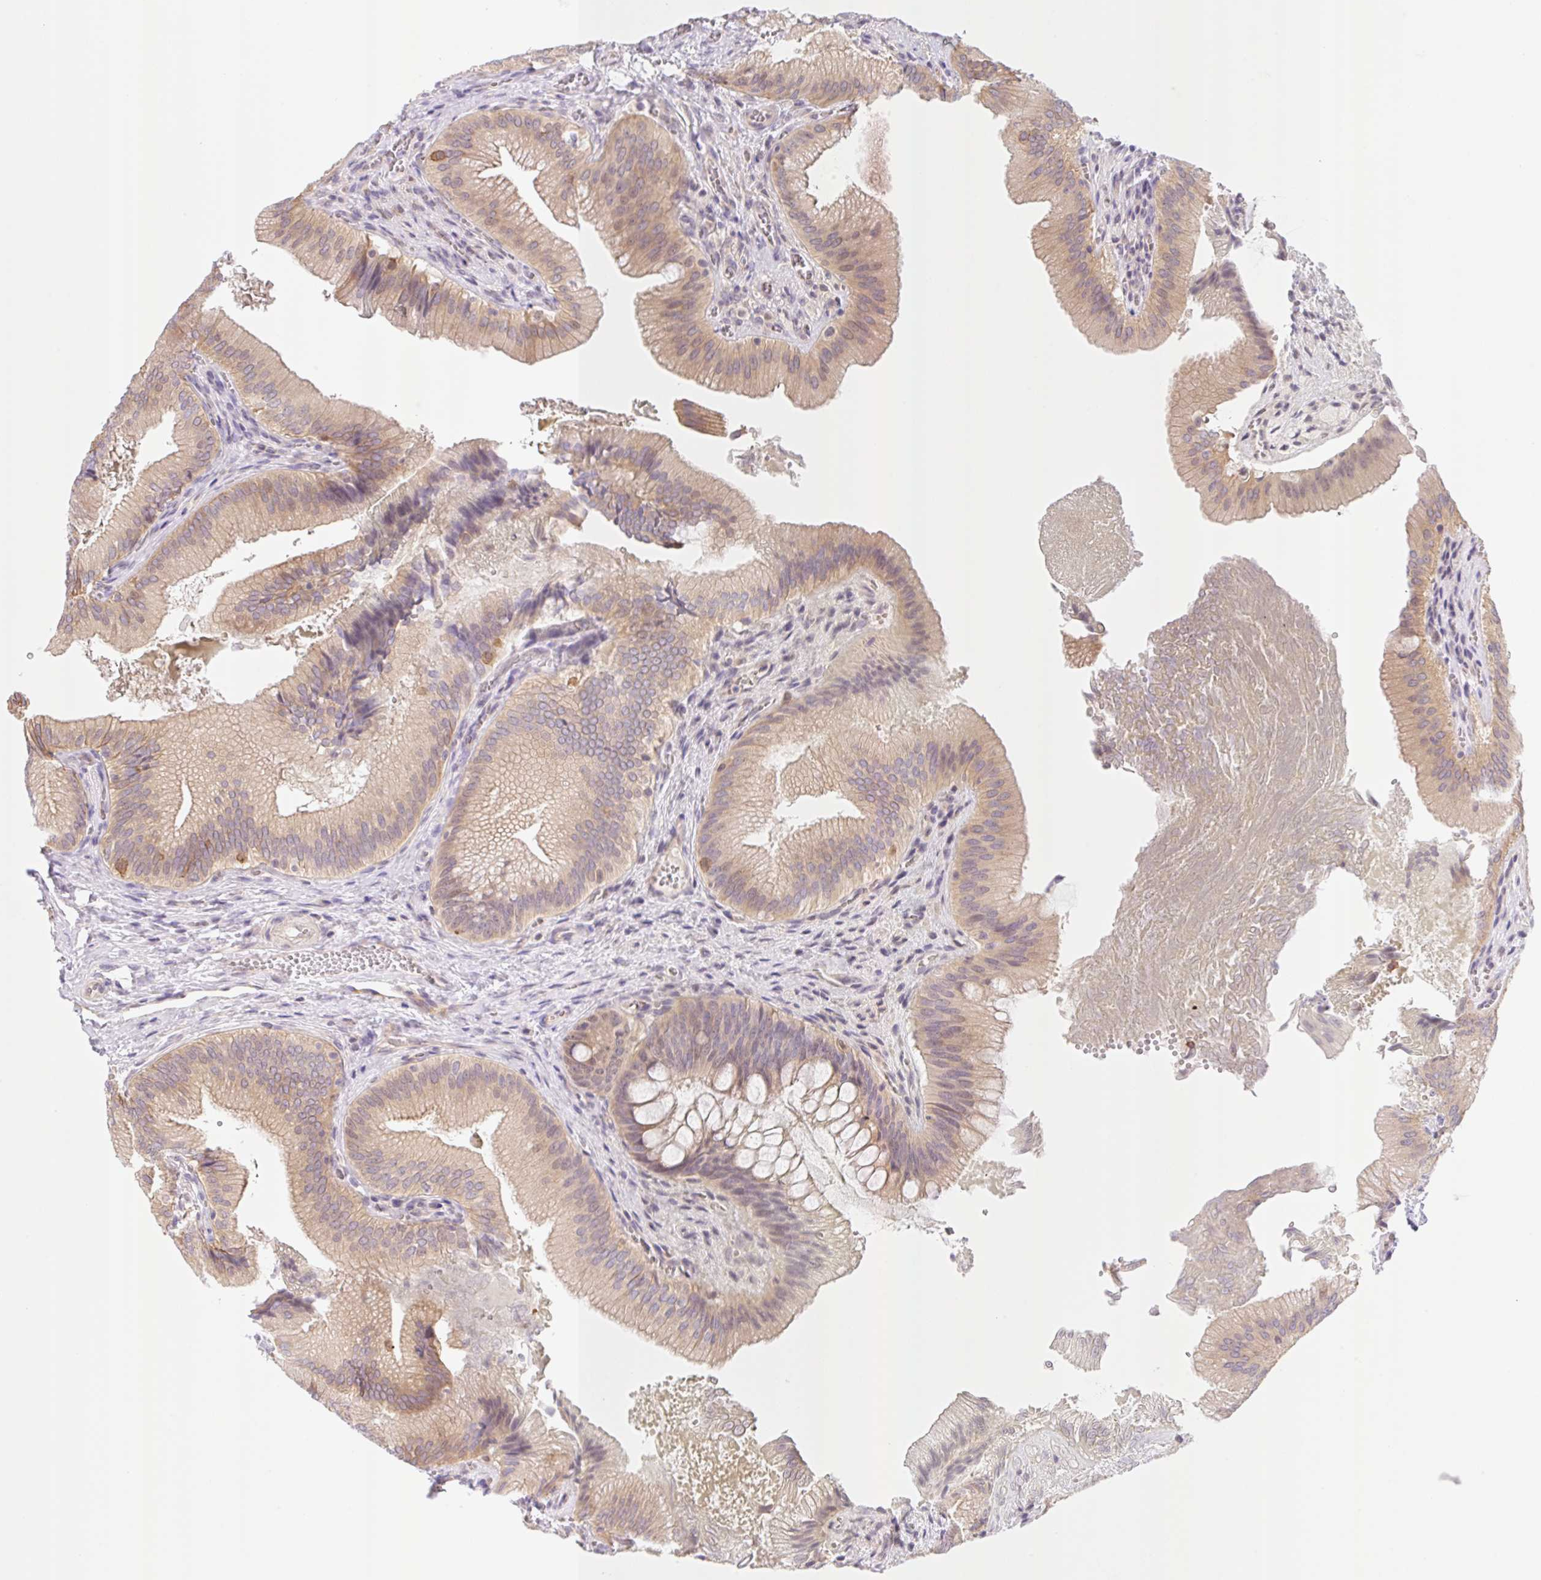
{"staining": {"intensity": "moderate", "quantity": ">75%", "location": "cytoplasmic/membranous"}, "tissue": "gallbladder", "cell_type": "Glandular cells", "image_type": "normal", "snomed": [{"axis": "morphology", "description": "Normal tissue, NOS"}, {"axis": "topography", "description": "Gallbladder"}], "caption": "Immunohistochemical staining of benign human gallbladder reveals medium levels of moderate cytoplasmic/membranous staining in about >75% of glandular cells.", "gene": "TBPL2", "patient": {"sex": "male", "age": 17}}